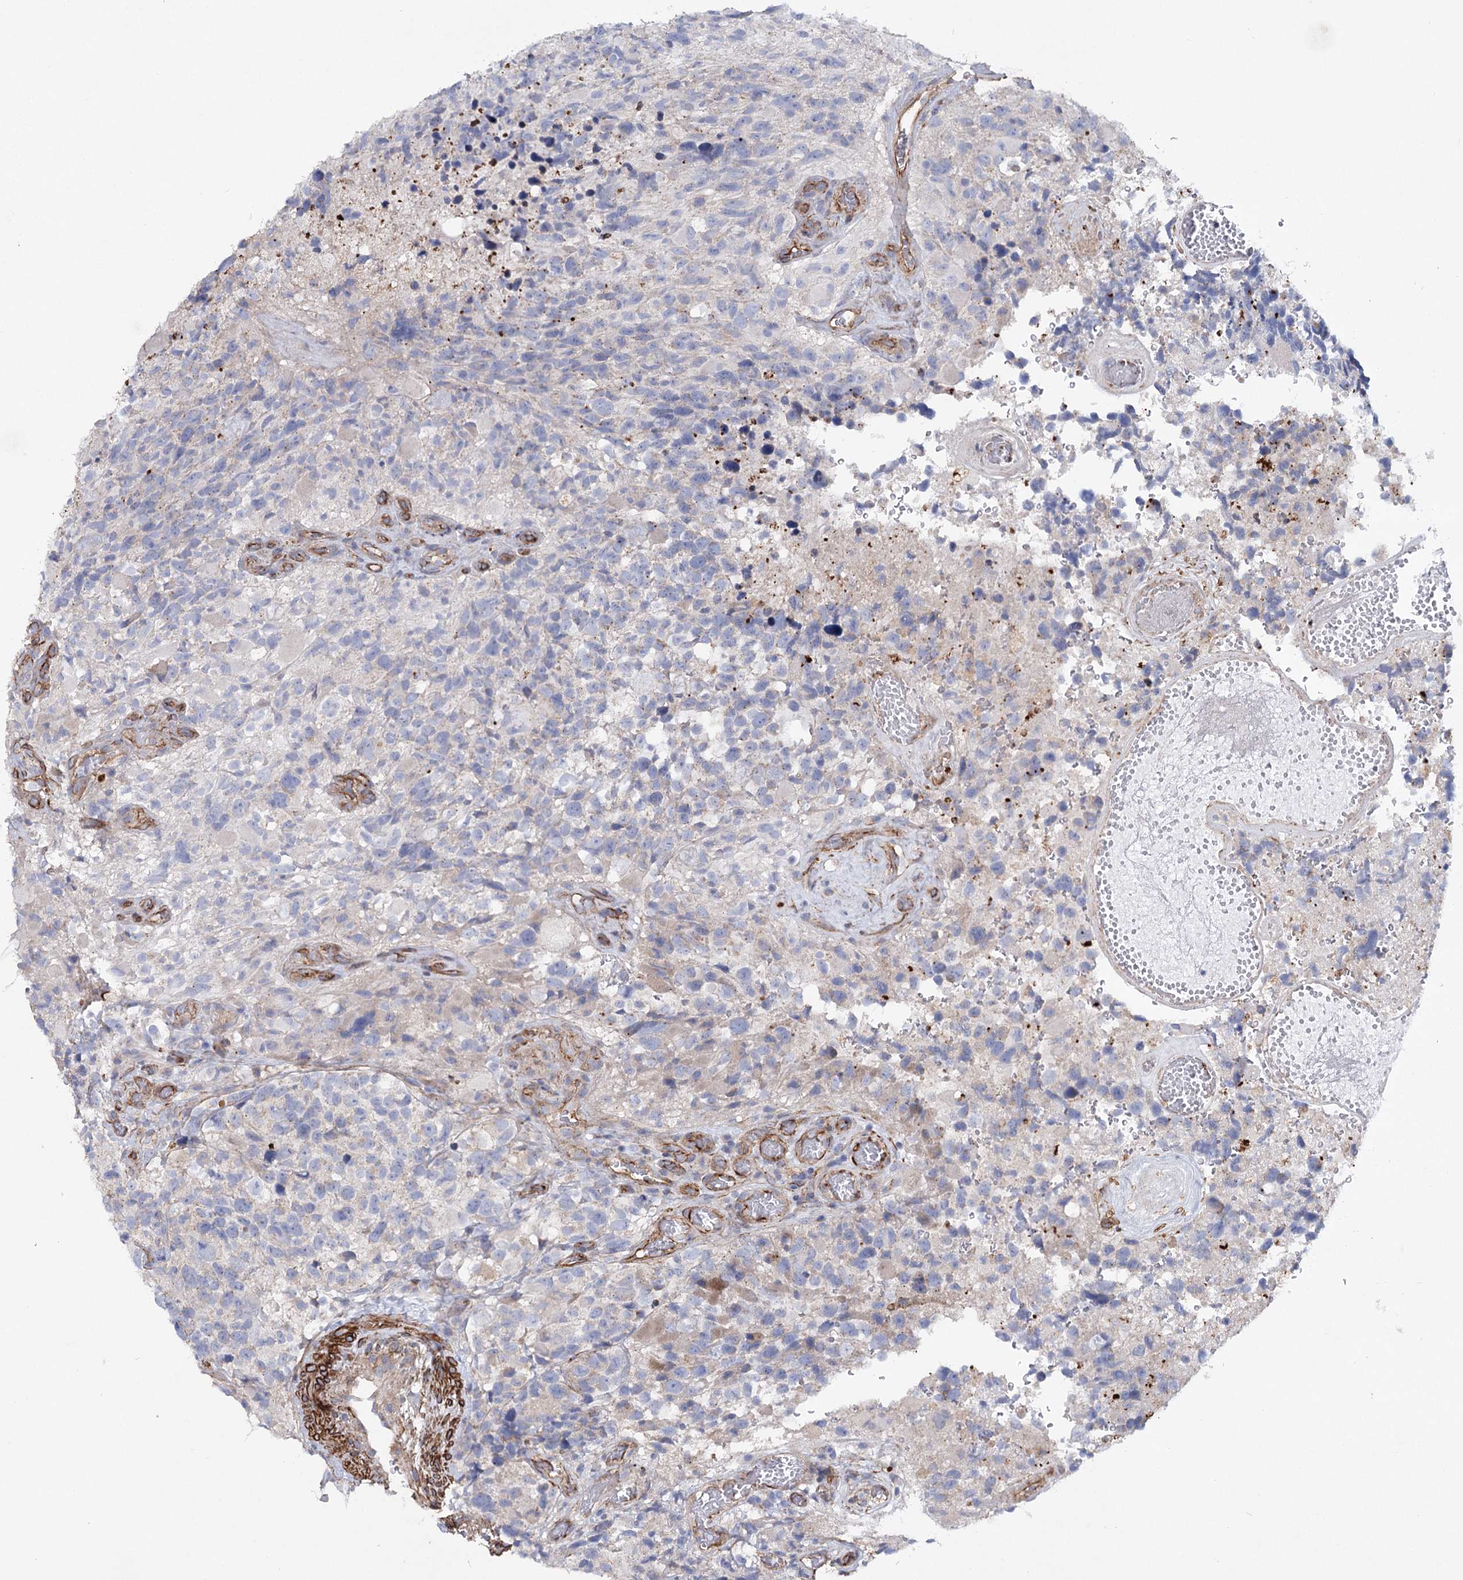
{"staining": {"intensity": "negative", "quantity": "none", "location": "none"}, "tissue": "glioma", "cell_type": "Tumor cells", "image_type": "cancer", "snomed": [{"axis": "morphology", "description": "Glioma, malignant, High grade"}, {"axis": "topography", "description": "Brain"}], "caption": "Immunohistochemistry of human glioma shows no positivity in tumor cells. (Immunohistochemistry (ihc), brightfield microscopy, high magnification).", "gene": "TMEM164", "patient": {"sex": "male", "age": 69}}